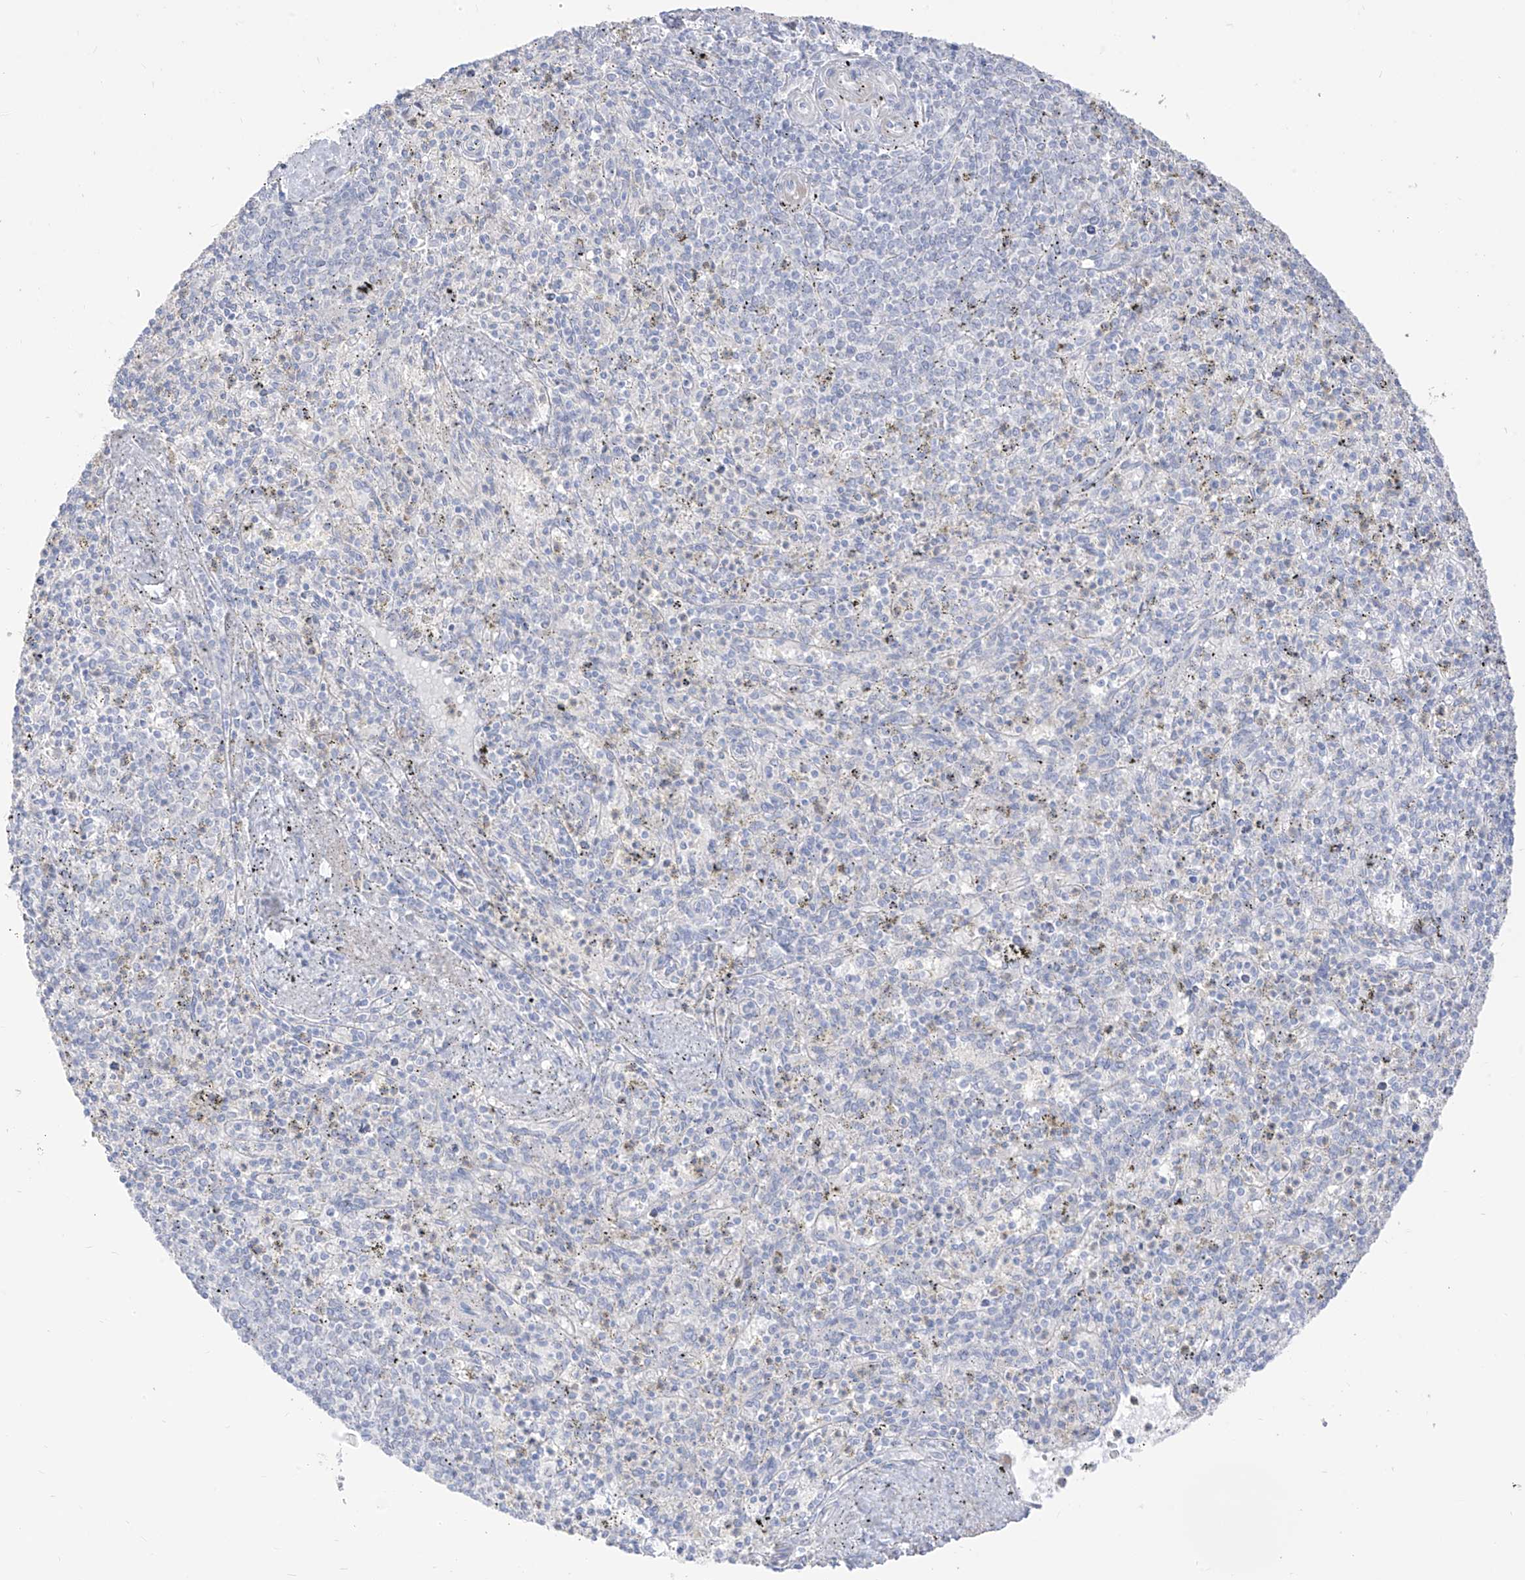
{"staining": {"intensity": "negative", "quantity": "none", "location": "none"}, "tissue": "spleen", "cell_type": "Cells in red pulp", "image_type": "normal", "snomed": [{"axis": "morphology", "description": "Normal tissue, NOS"}, {"axis": "topography", "description": "Spleen"}], "caption": "This image is of benign spleen stained with immunohistochemistry to label a protein in brown with the nuclei are counter-stained blue. There is no expression in cells in red pulp.", "gene": "ARHGEF40", "patient": {"sex": "male", "age": 72}}